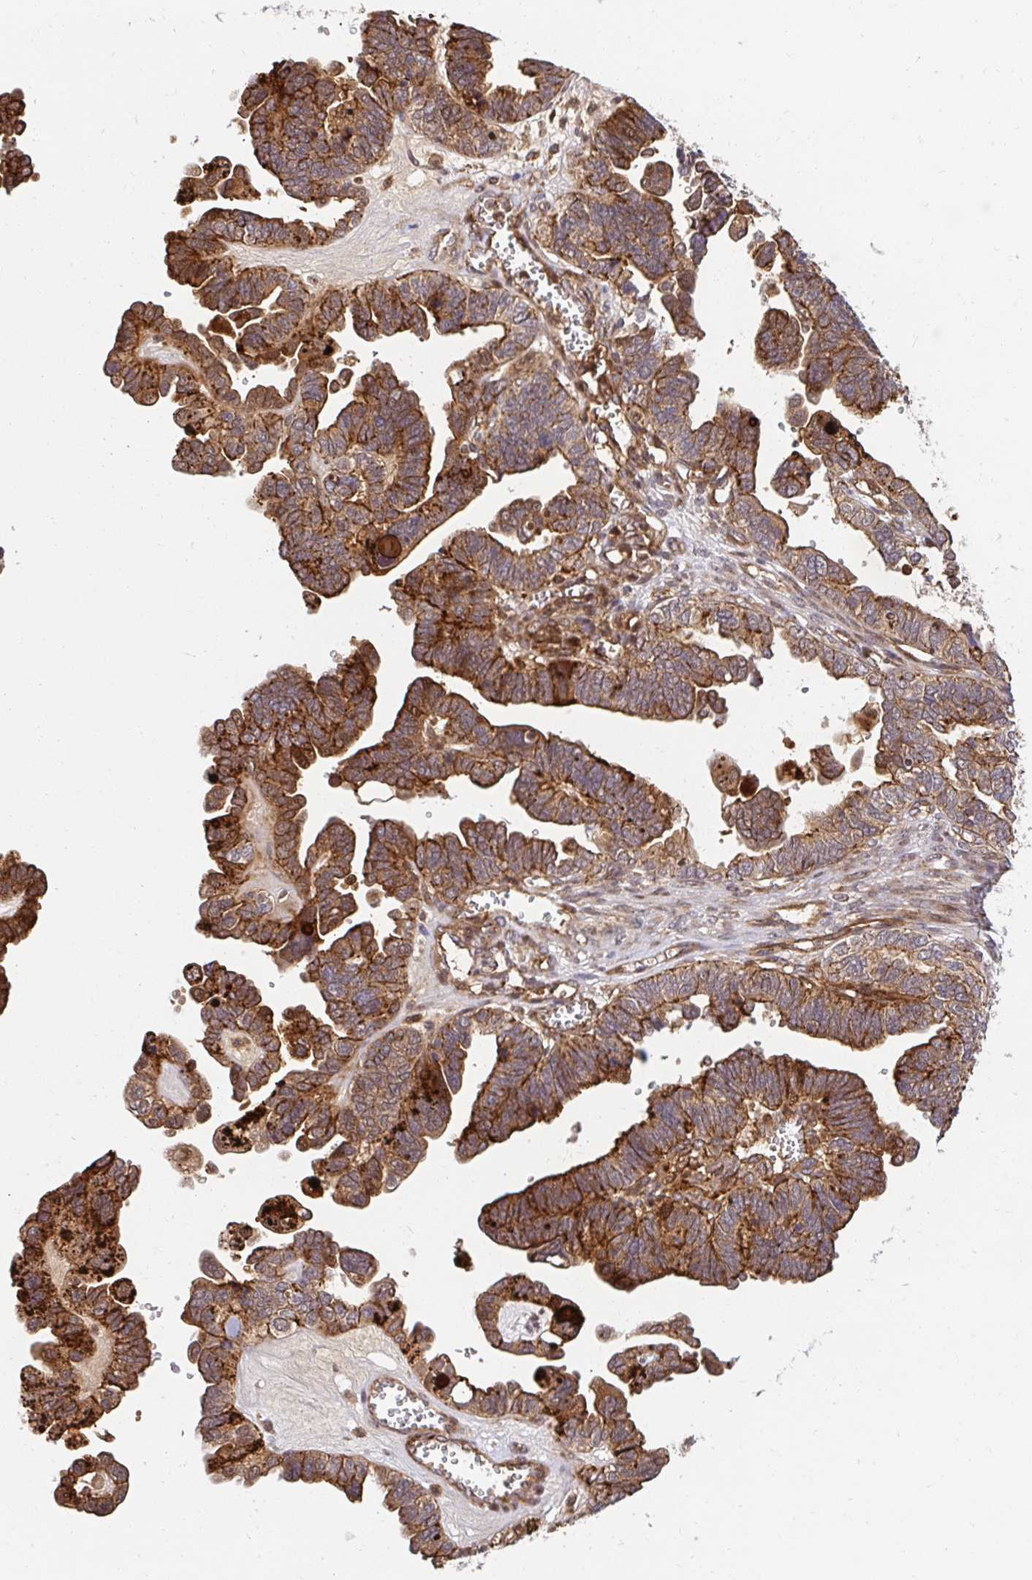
{"staining": {"intensity": "moderate", "quantity": ">75%", "location": "cytoplasmic/membranous"}, "tissue": "ovarian cancer", "cell_type": "Tumor cells", "image_type": "cancer", "snomed": [{"axis": "morphology", "description": "Cystadenocarcinoma, serous, NOS"}, {"axis": "topography", "description": "Ovary"}], "caption": "This histopathology image reveals immunohistochemistry (IHC) staining of human ovarian cancer (serous cystadenocarcinoma), with medium moderate cytoplasmic/membranous expression in about >75% of tumor cells.", "gene": "PSMA4", "patient": {"sex": "female", "age": 51}}